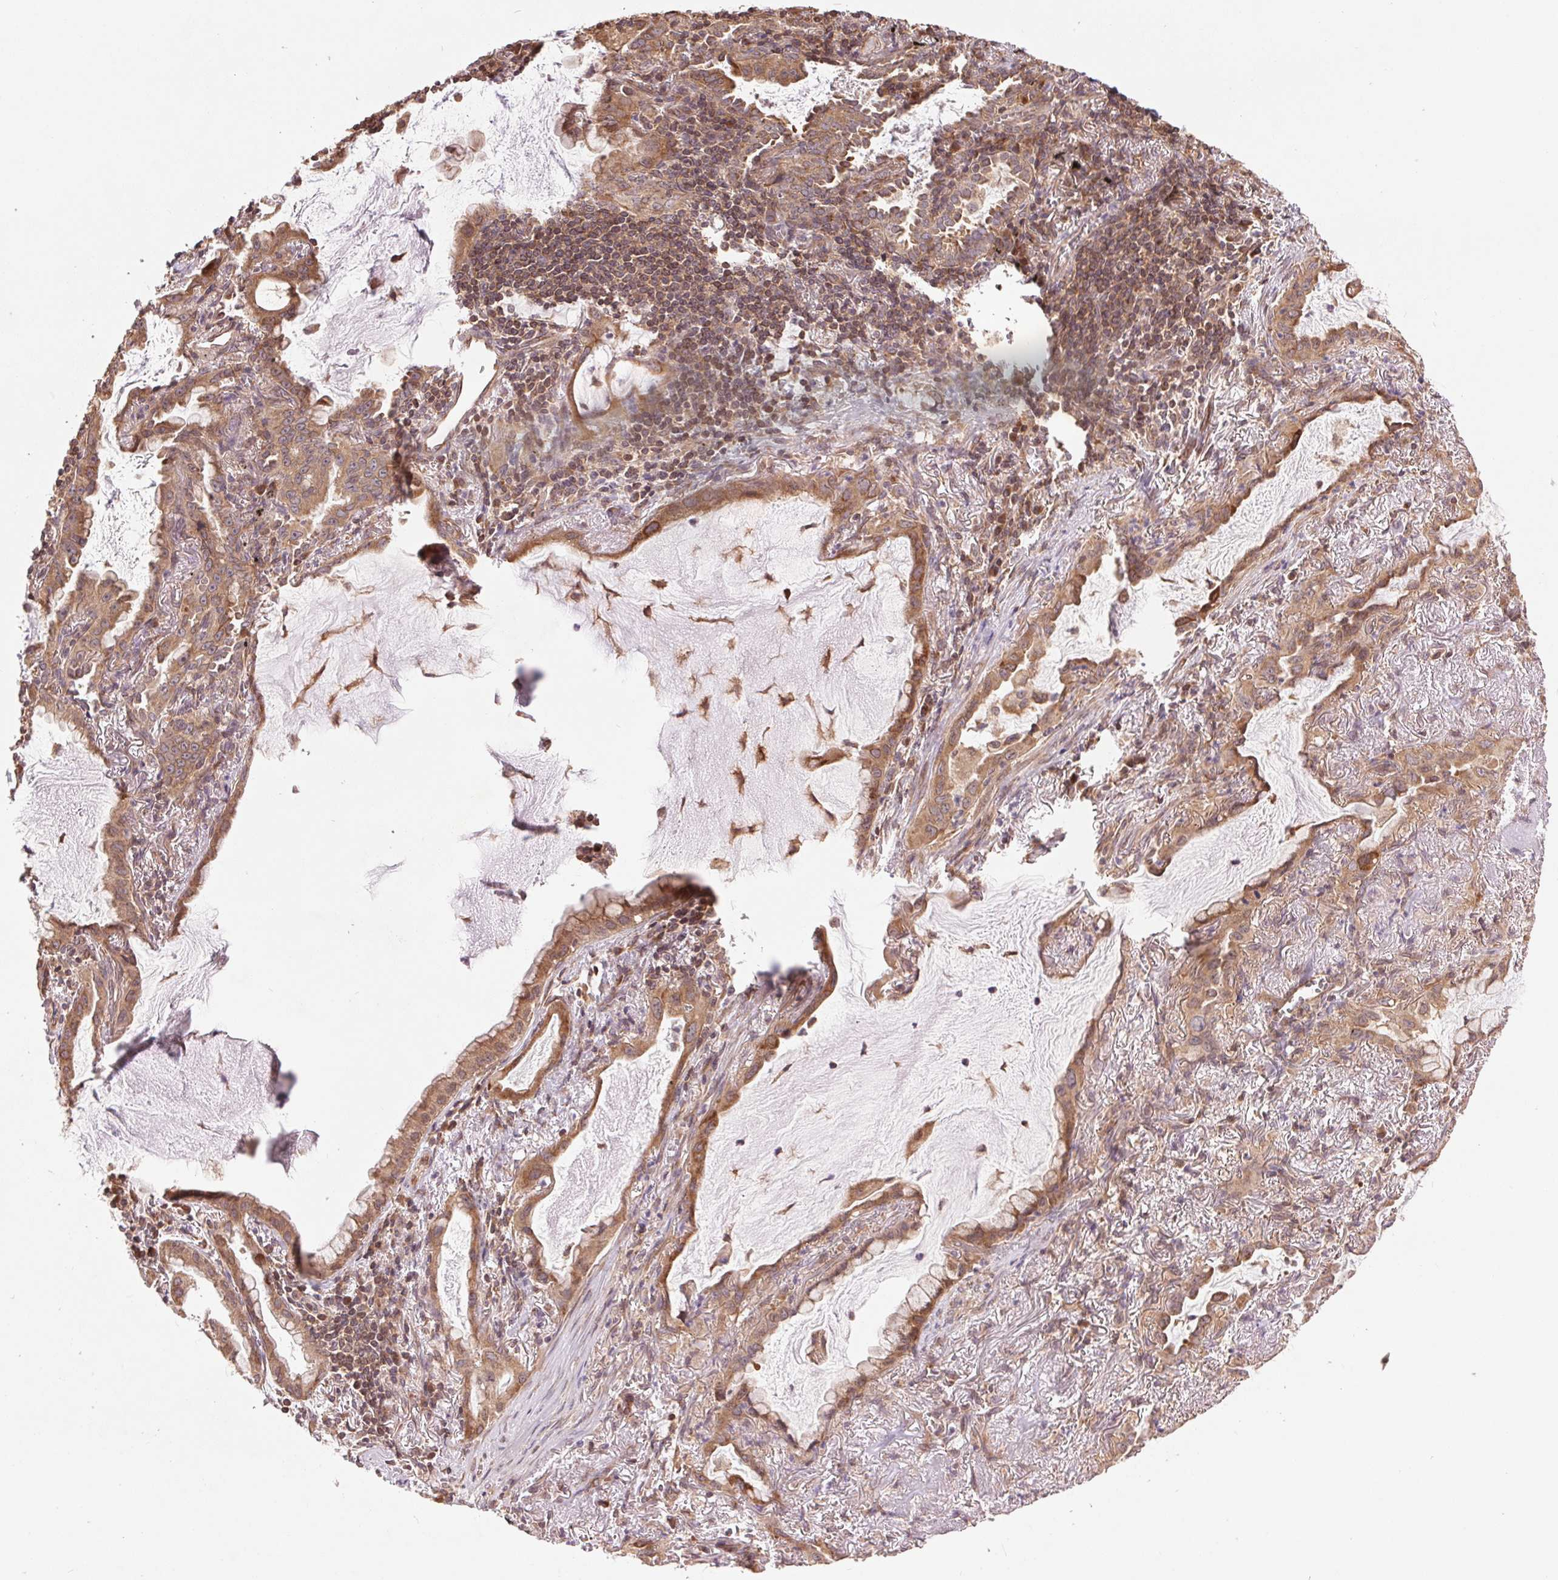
{"staining": {"intensity": "moderate", "quantity": ">75%", "location": "cytoplasmic/membranous"}, "tissue": "lung cancer", "cell_type": "Tumor cells", "image_type": "cancer", "snomed": [{"axis": "morphology", "description": "Adenocarcinoma, NOS"}, {"axis": "topography", "description": "Lung"}], "caption": "Immunohistochemical staining of lung cancer (adenocarcinoma) reveals medium levels of moderate cytoplasmic/membranous positivity in approximately >75% of tumor cells.", "gene": "BTF3L4", "patient": {"sex": "male", "age": 65}}